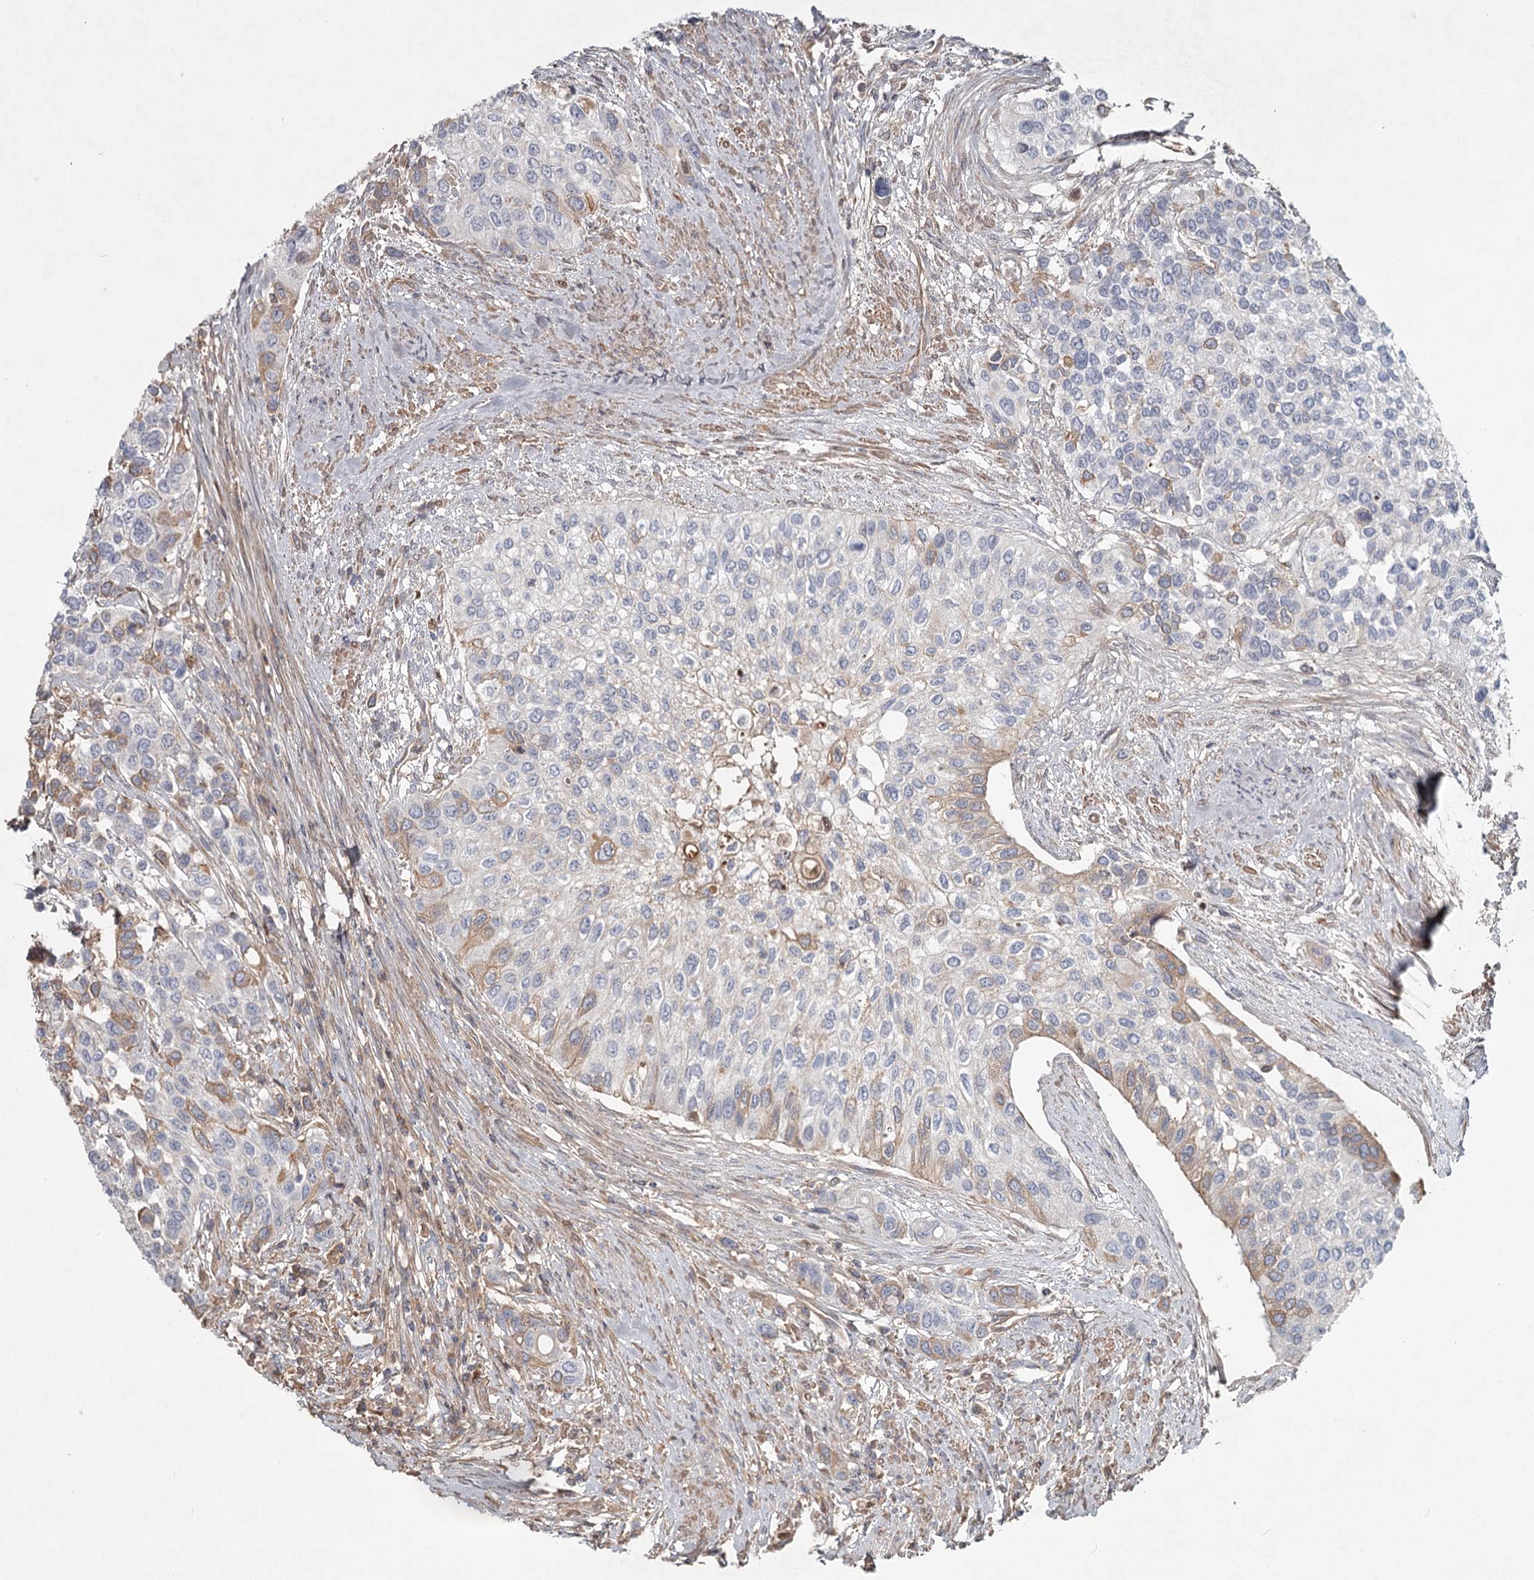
{"staining": {"intensity": "weak", "quantity": "<25%", "location": "cytoplasmic/membranous"}, "tissue": "urothelial cancer", "cell_type": "Tumor cells", "image_type": "cancer", "snomed": [{"axis": "morphology", "description": "Normal tissue, NOS"}, {"axis": "morphology", "description": "Urothelial carcinoma, High grade"}, {"axis": "topography", "description": "Vascular tissue"}, {"axis": "topography", "description": "Urinary bladder"}], "caption": "An immunohistochemistry (IHC) micrograph of urothelial cancer is shown. There is no staining in tumor cells of urothelial cancer.", "gene": "DHRS9", "patient": {"sex": "female", "age": 56}}